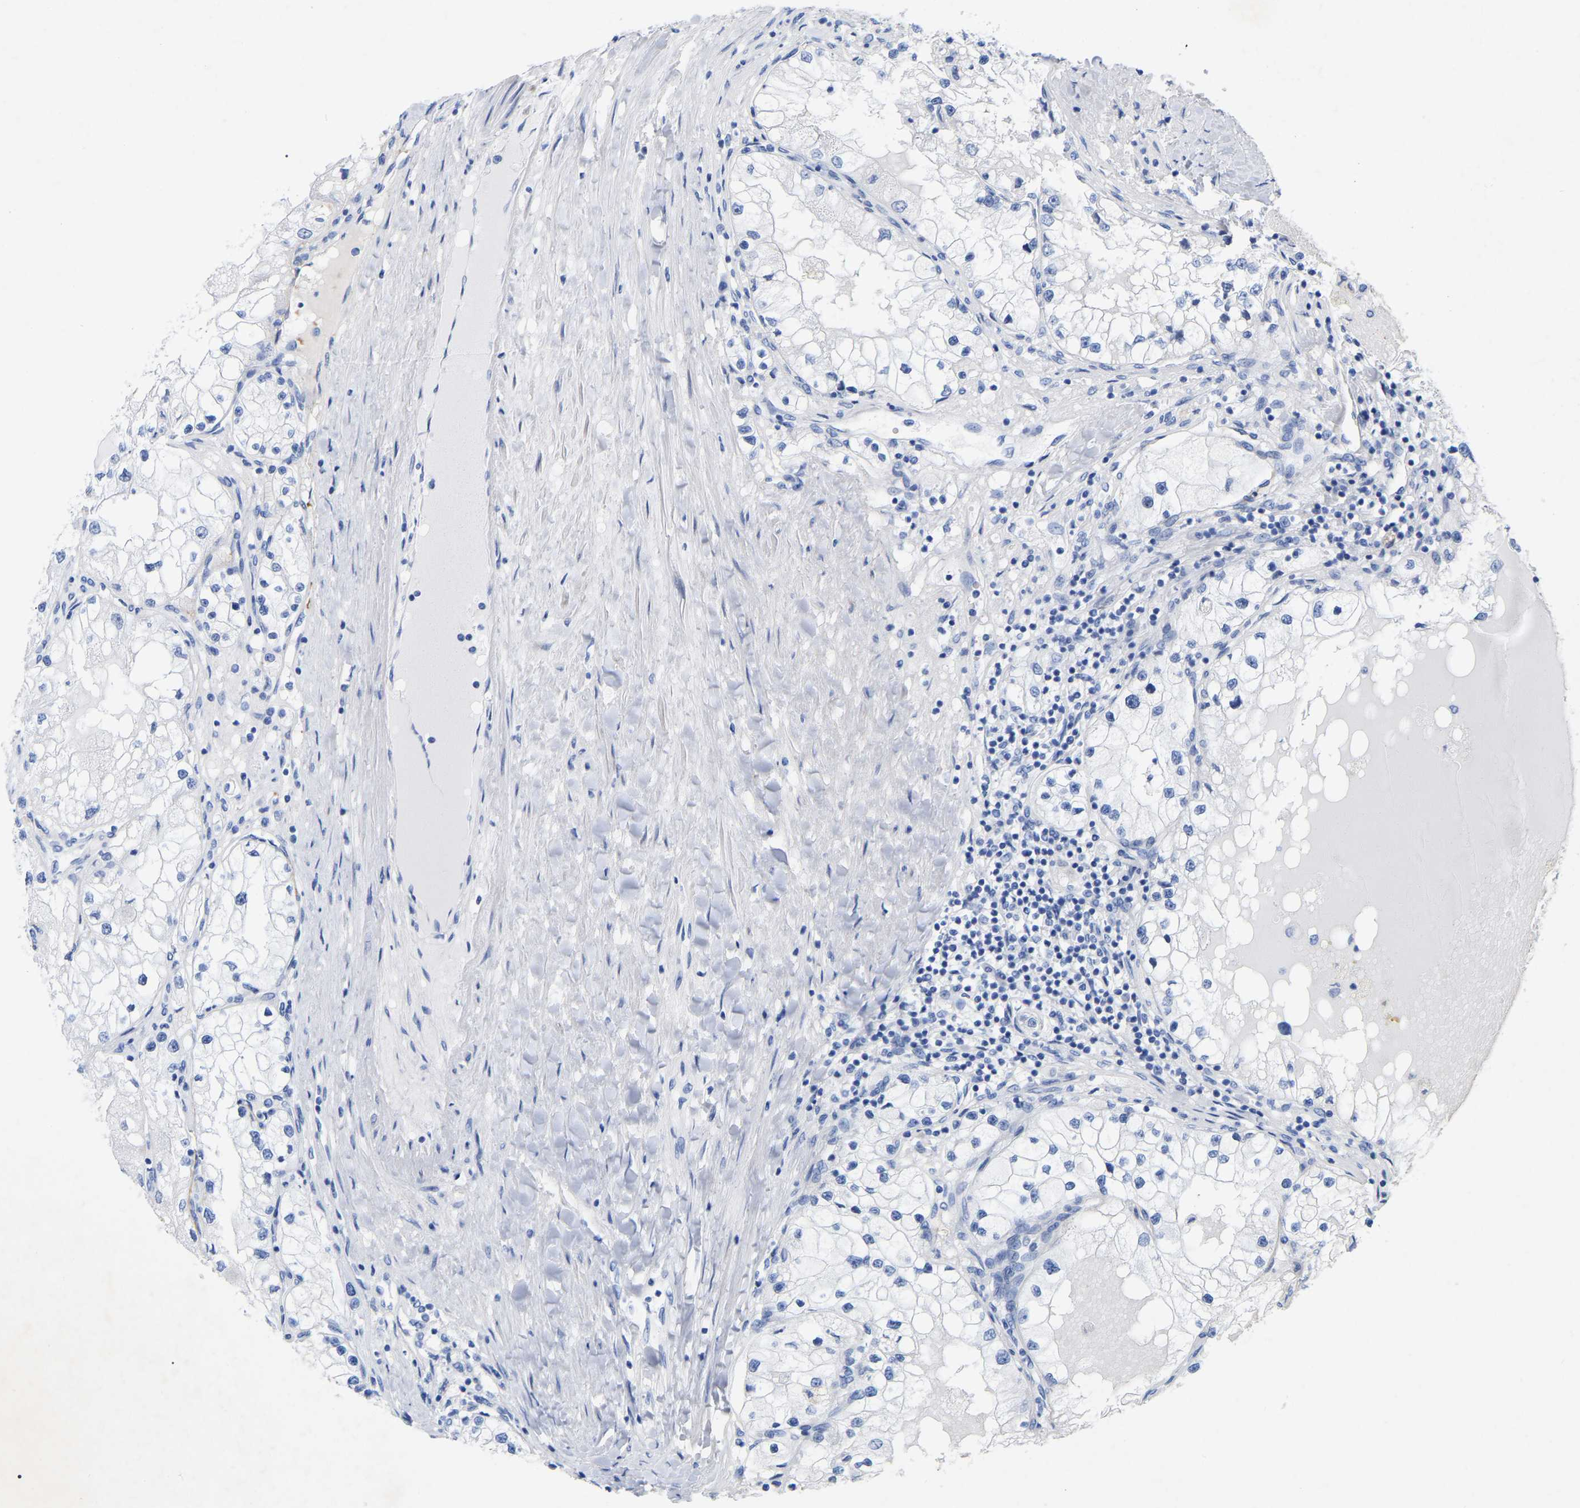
{"staining": {"intensity": "negative", "quantity": "none", "location": "none"}, "tissue": "renal cancer", "cell_type": "Tumor cells", "image_type": "cancer", "snomed": [{"axis": "morphology", "description": "Adenocarcinoma, NOS"}, {"axis": "topography", "description": "Kidney"}], "caption": "DAB (3,3'-diaminobenzidine) immunohistochemical staining of renal cancer (adenocarcinoma) shows no significant positivity in tumor cells.", "gene": "HAPLN1", "patient": {"sex": "male", "age": 68}}